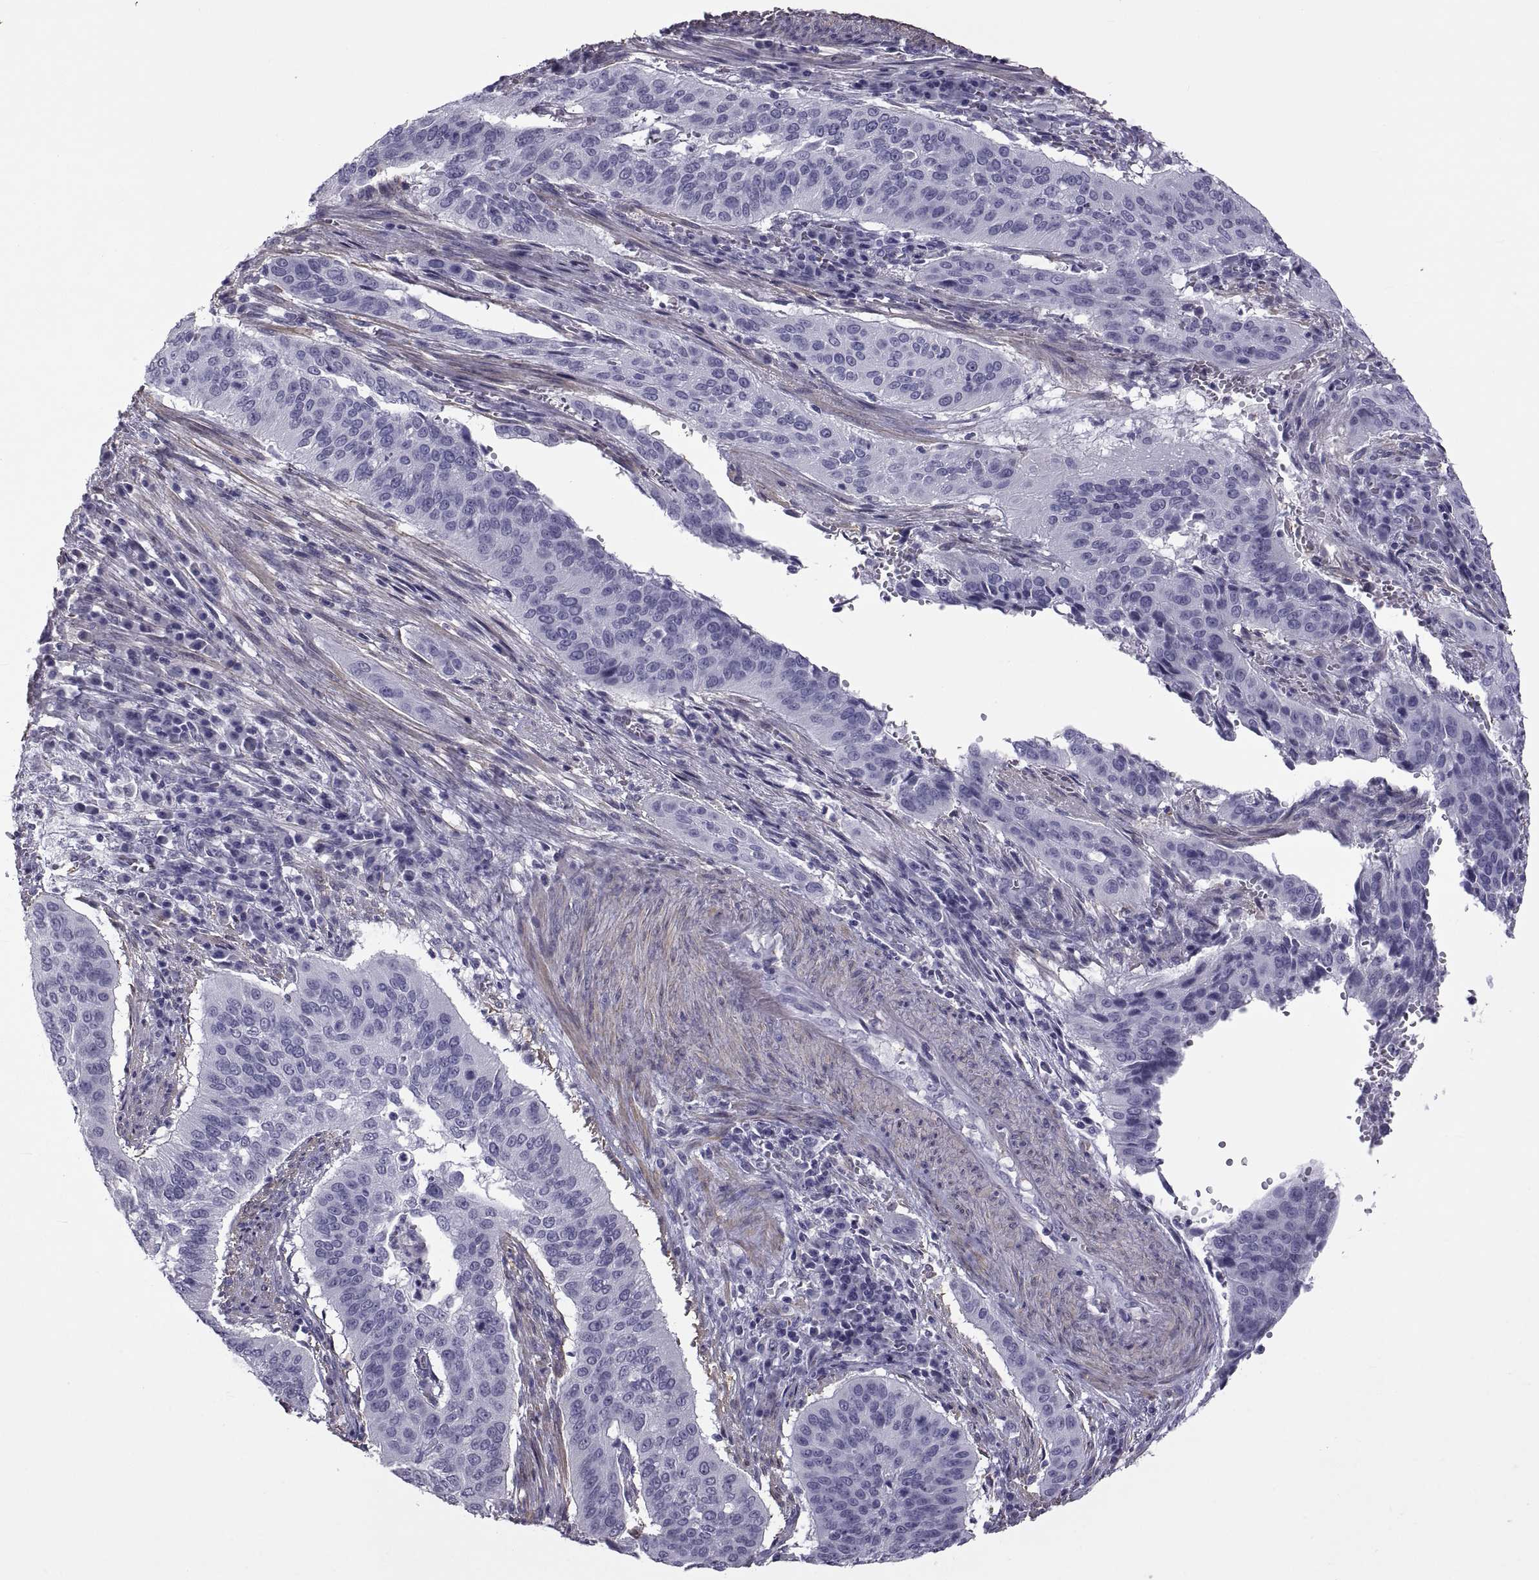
{"staining": {"intensity": "negative", "quantity": "none", "location": "none"}, "tissue": "cervical cancer", "cell_type": "Tumor cells", "image_type": "cancer", "snomed": [{"axis": "morphology", "description": "Squamous cell carcinoma, NOS"}, {"axis": "topography", "description": "Cervix"}], "caption": "Tumor cells are negative for brown protein staining in cervical squamous cell carcinoma.", "gene": "MAGEB1", "patient": {"sex": "female", "age": 39}}